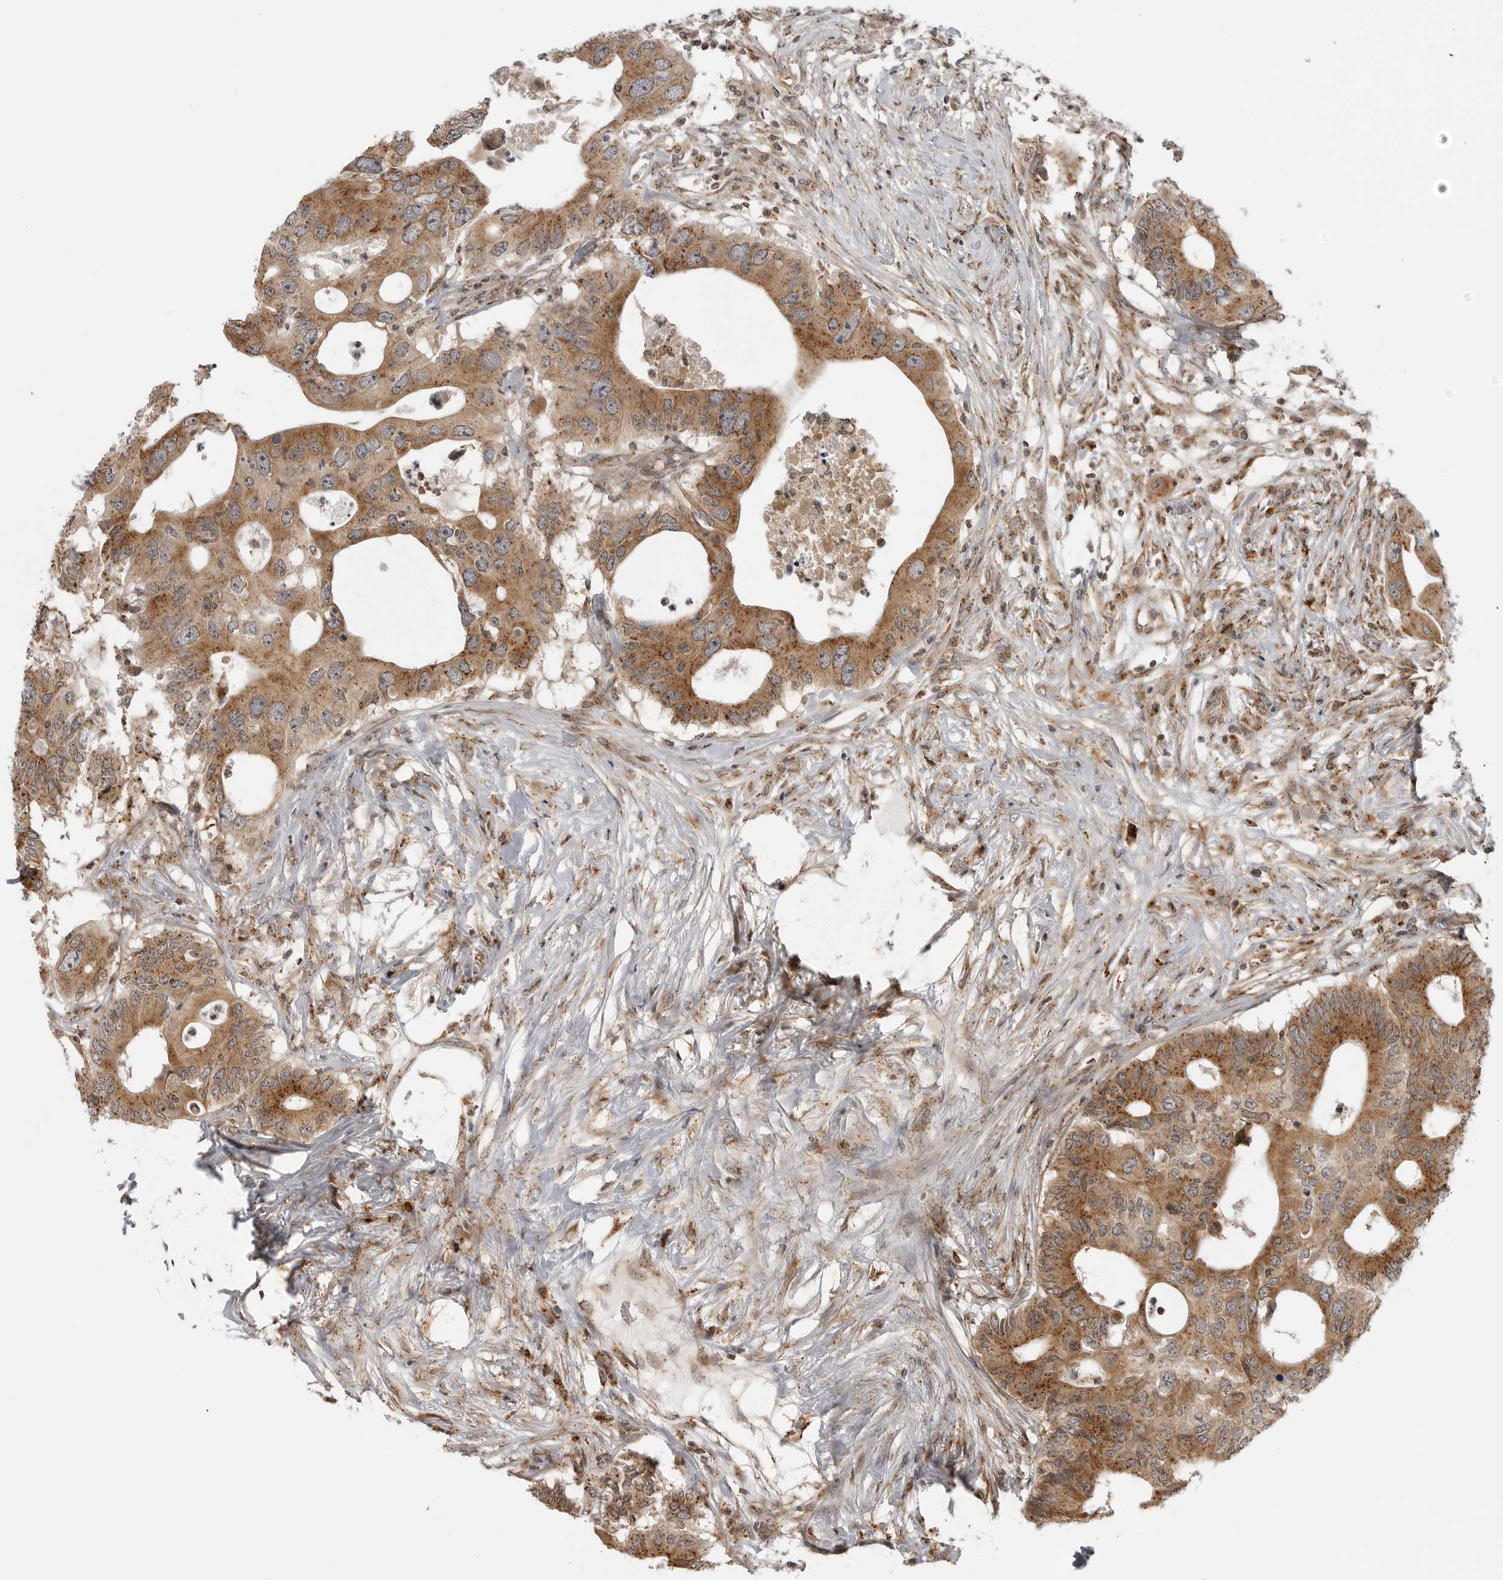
{"staining": {"intensity": "moderate", "quantity": ">75%", "location": "cytoplasmic/membranous"}, "tissue": "colorectal cancer", "cell_type": "Tumor cells", "image_type": "cancer", "snomed": [{"axis": "morphology", "description": "Adenocarcinoma, NOS"}, {"axis": "topography", "description": "Colon"}], "caption": "Brown immunohistochemical staining in colorectal cancer reveals moderate cytoplasmic/membranous expression in about >75% of tumor cells.", "gene": "COPA", "patient": {"sex": "male", "age": 71}}